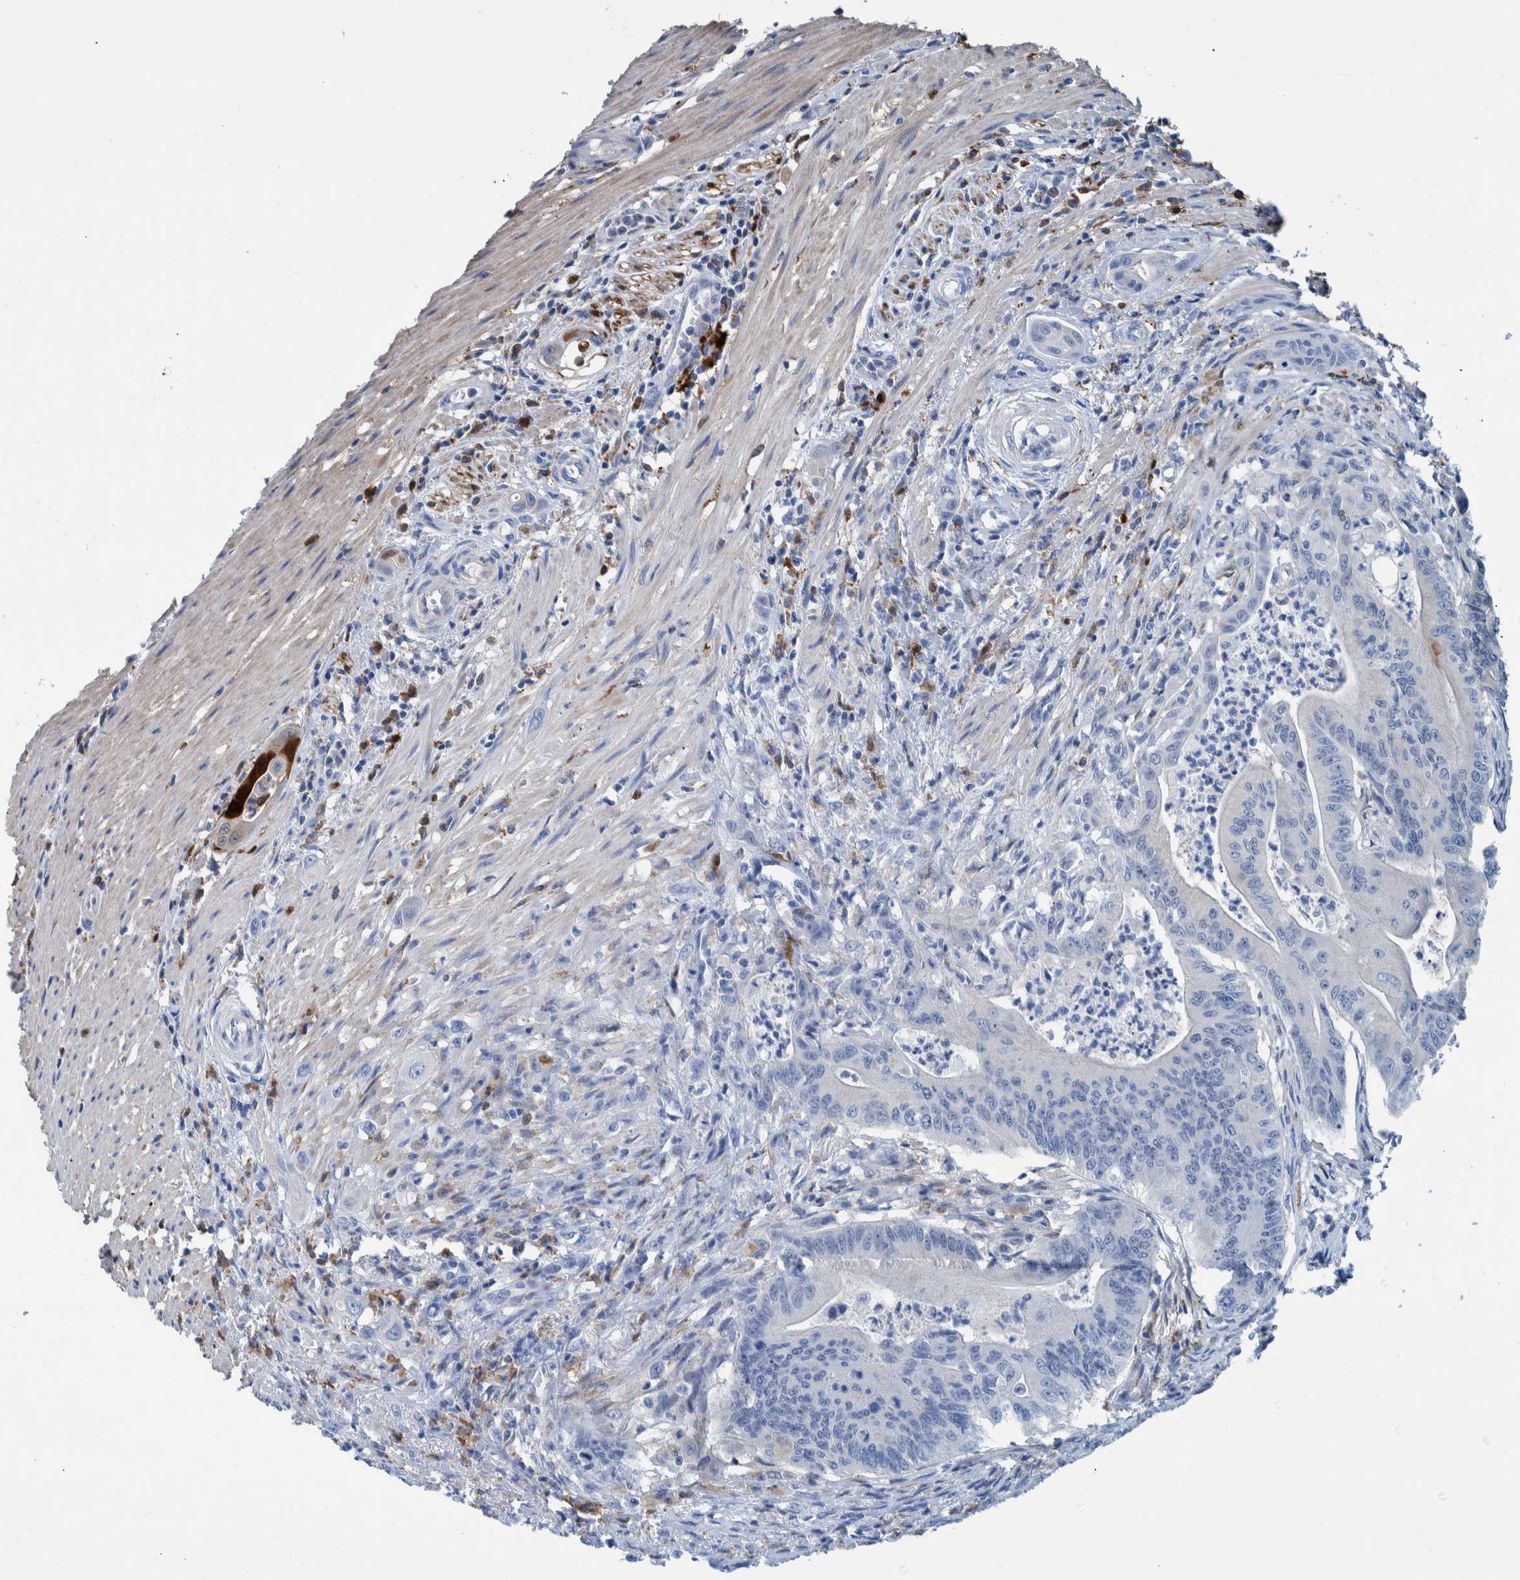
{"staining": {"intensity": "negative", "quantity": "none", "location": "none"}, "tissue": "colorectal cancer", "cell_type": "Tumor cells", "image_type": "cancer", "snomed": [{"axis": "morphology", "description": "Adenoma, NOS"}, {"axis": "morphology", "description": "Adenocarcinoma, NOS"}, {"axis": "topography", "description": "Colon"}], "caption": "High magnification brightfield microscopy of colorectal cancer (adenocarcinoma) stained with DAB (brown) and counterstained with hematoxylin (blue): tumor cells show no significant staining.", "gene": "IDO1", "patient": {"sex": "male", "age": 79}}